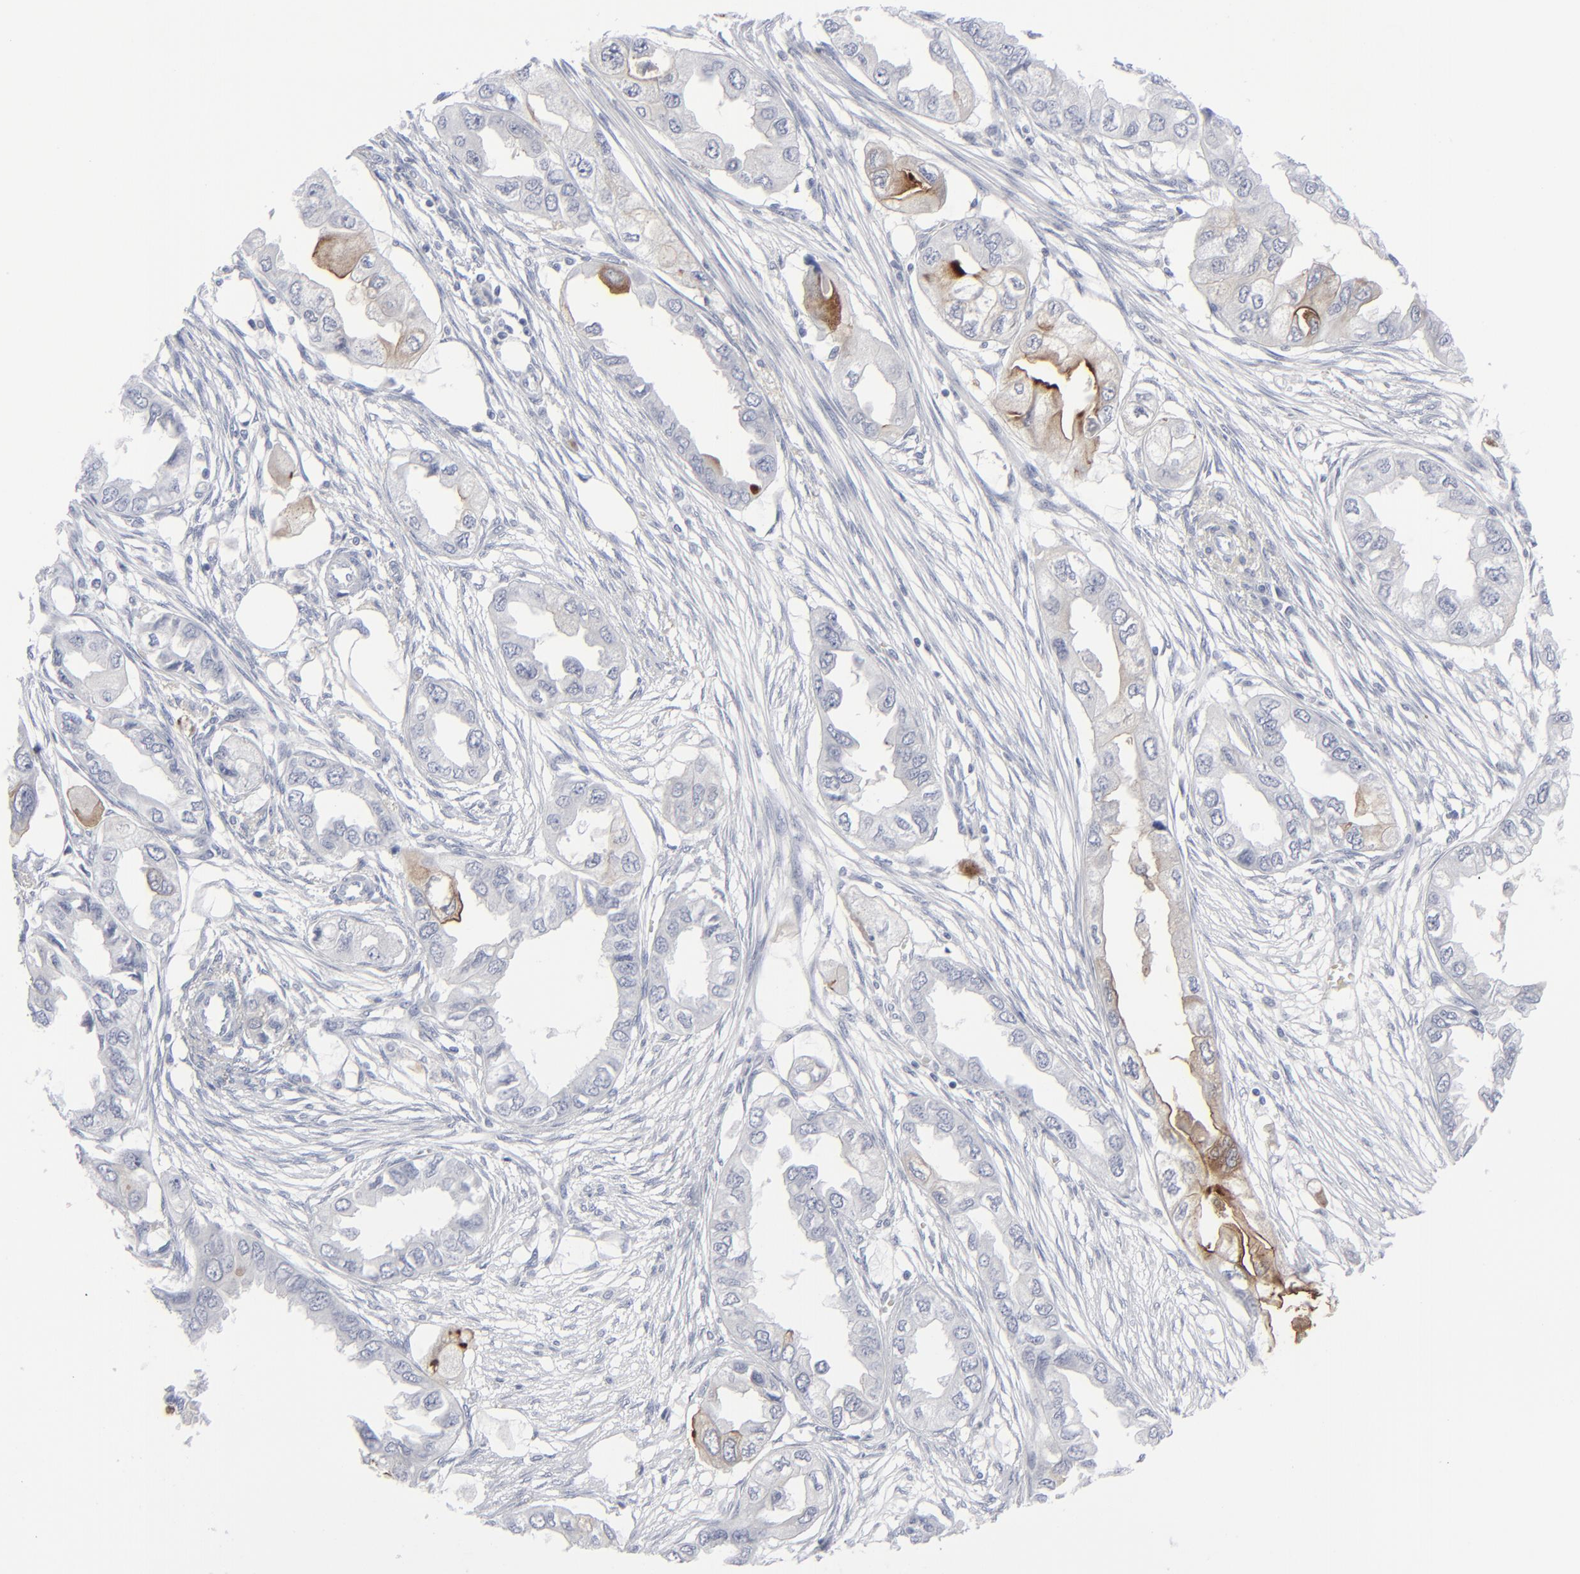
{"staining": {"intensity": "moderate", "quantity": "<25%", "location": "cytoplasmic/membranous"}, "tissue": "endometrial cancer", "cell_type": "Tumor cells", "image_type": "cancer", "snomed": [{"axis": "morphology", "description": "Adenocarcinoma, NOS"}, {"axis": "topography", "description": "Endometrium"}], "caption": "This histopathology image exhibits immunohistochemistry (IHC) staining of human endometrial cancer, with low moderate cytoplasmic/membranous staining in about <25% of tumor cells.", "gene": "MSLN", "patient": {"sex": "female", "age": 67}}